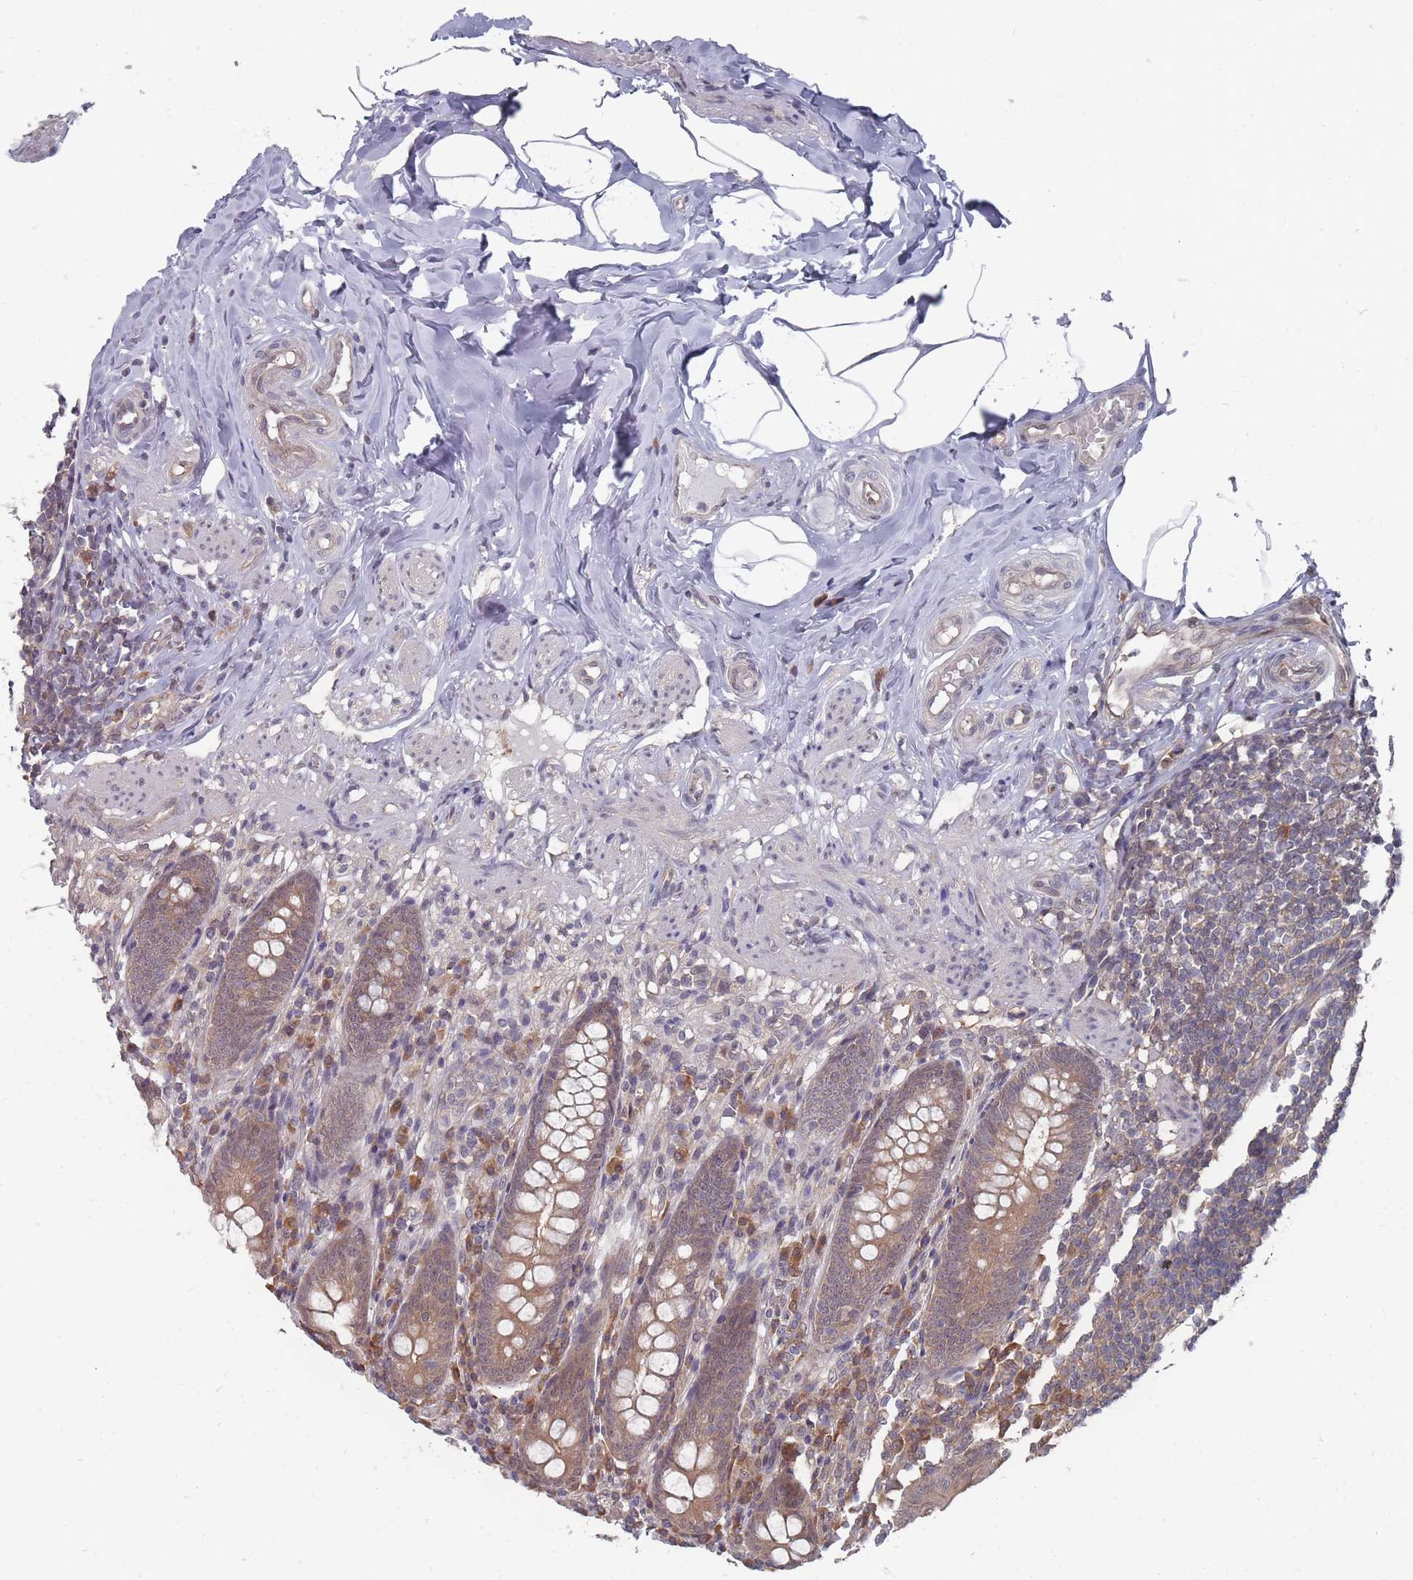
{"staining": {"intensity": "moderate", "quantity": ">75%", "location": "cytoplasmic/membranous"}, "tissue": "appendix", "cell_type": "Glandular cells", "image_type": "normal", "snomed": [{"axis": "morphology", "description": "Normal tissue, NOS"}, {"axis": "topography", "description": "Appendix"}], "caption": "Appendix stained for a protein reveals moderate cytoplasmic/membranous positivity in glandular cells. (DAB (3,3'-diaminobenzidine) = brown stain, brightfield microscopy at high magnification).", "gene": "NKD1", "patient": {"sex": "male", "age": 55}}